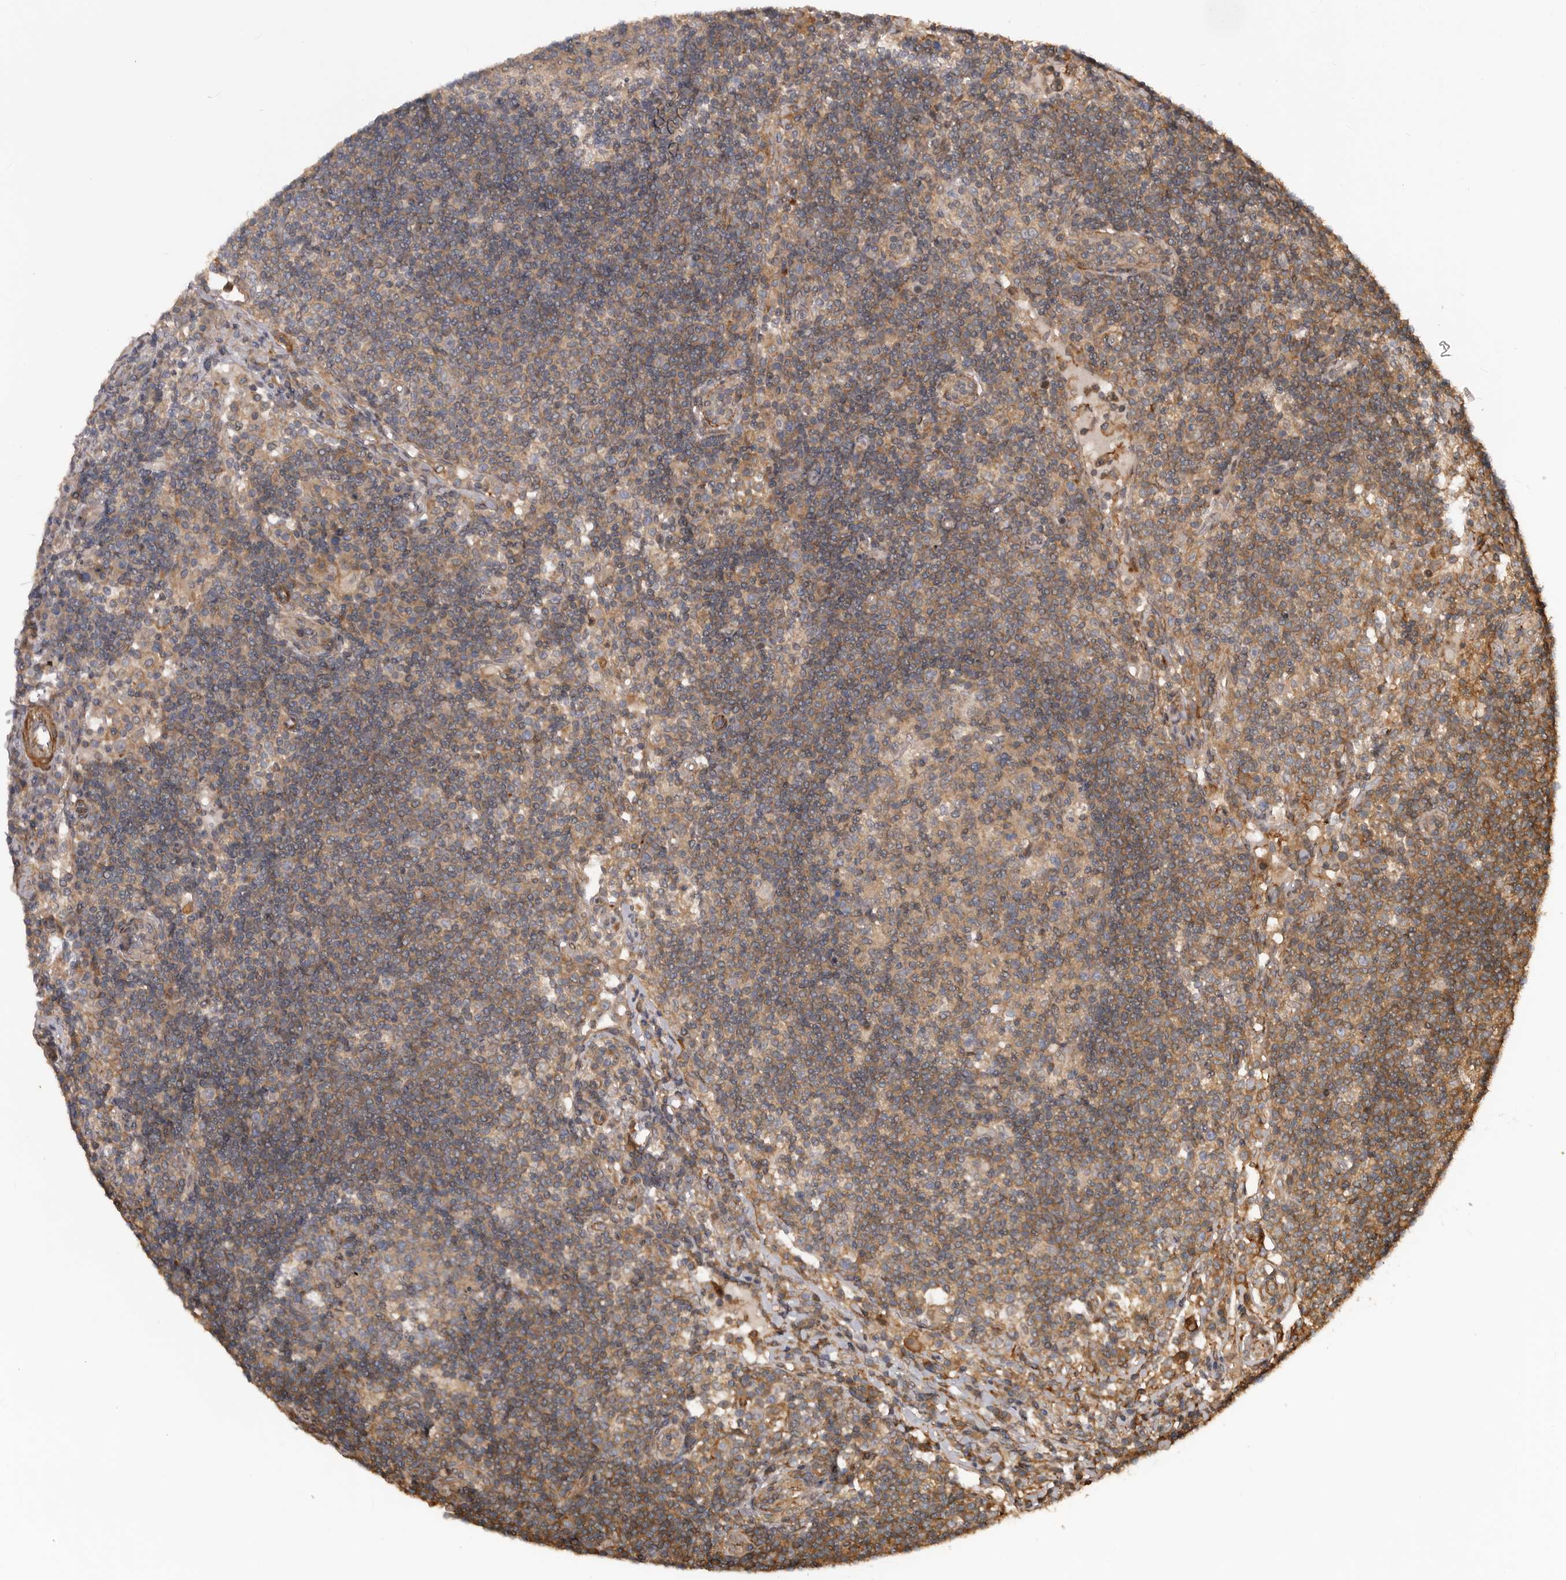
{"staining": {"intensity": "moderate", "quantity": ">75%", "location": "cytoplasmic/membranous"}, "tissue": "lymph node", "cell_type": "Germinal center cells", "image_type": "normal", "snomed": [{"axis": "morphology", "description": "Normal tissue, NOS"}, {"axis": "topography", "description": "Lymph node"}], "caption": "DAB immunohistochemical staining of normal human lymph node demonstrates moderate cytoplasmic/membranous protein staining in about >75% of germinal center cells. (Stains: DAB (3,3'-diaminobenzidine) in brown, nuclei in blue, Microscopy: brightfield microscopy at high magnification).", "gene": "TRIM56", "patient": {"sex": "female", "age": 53}}